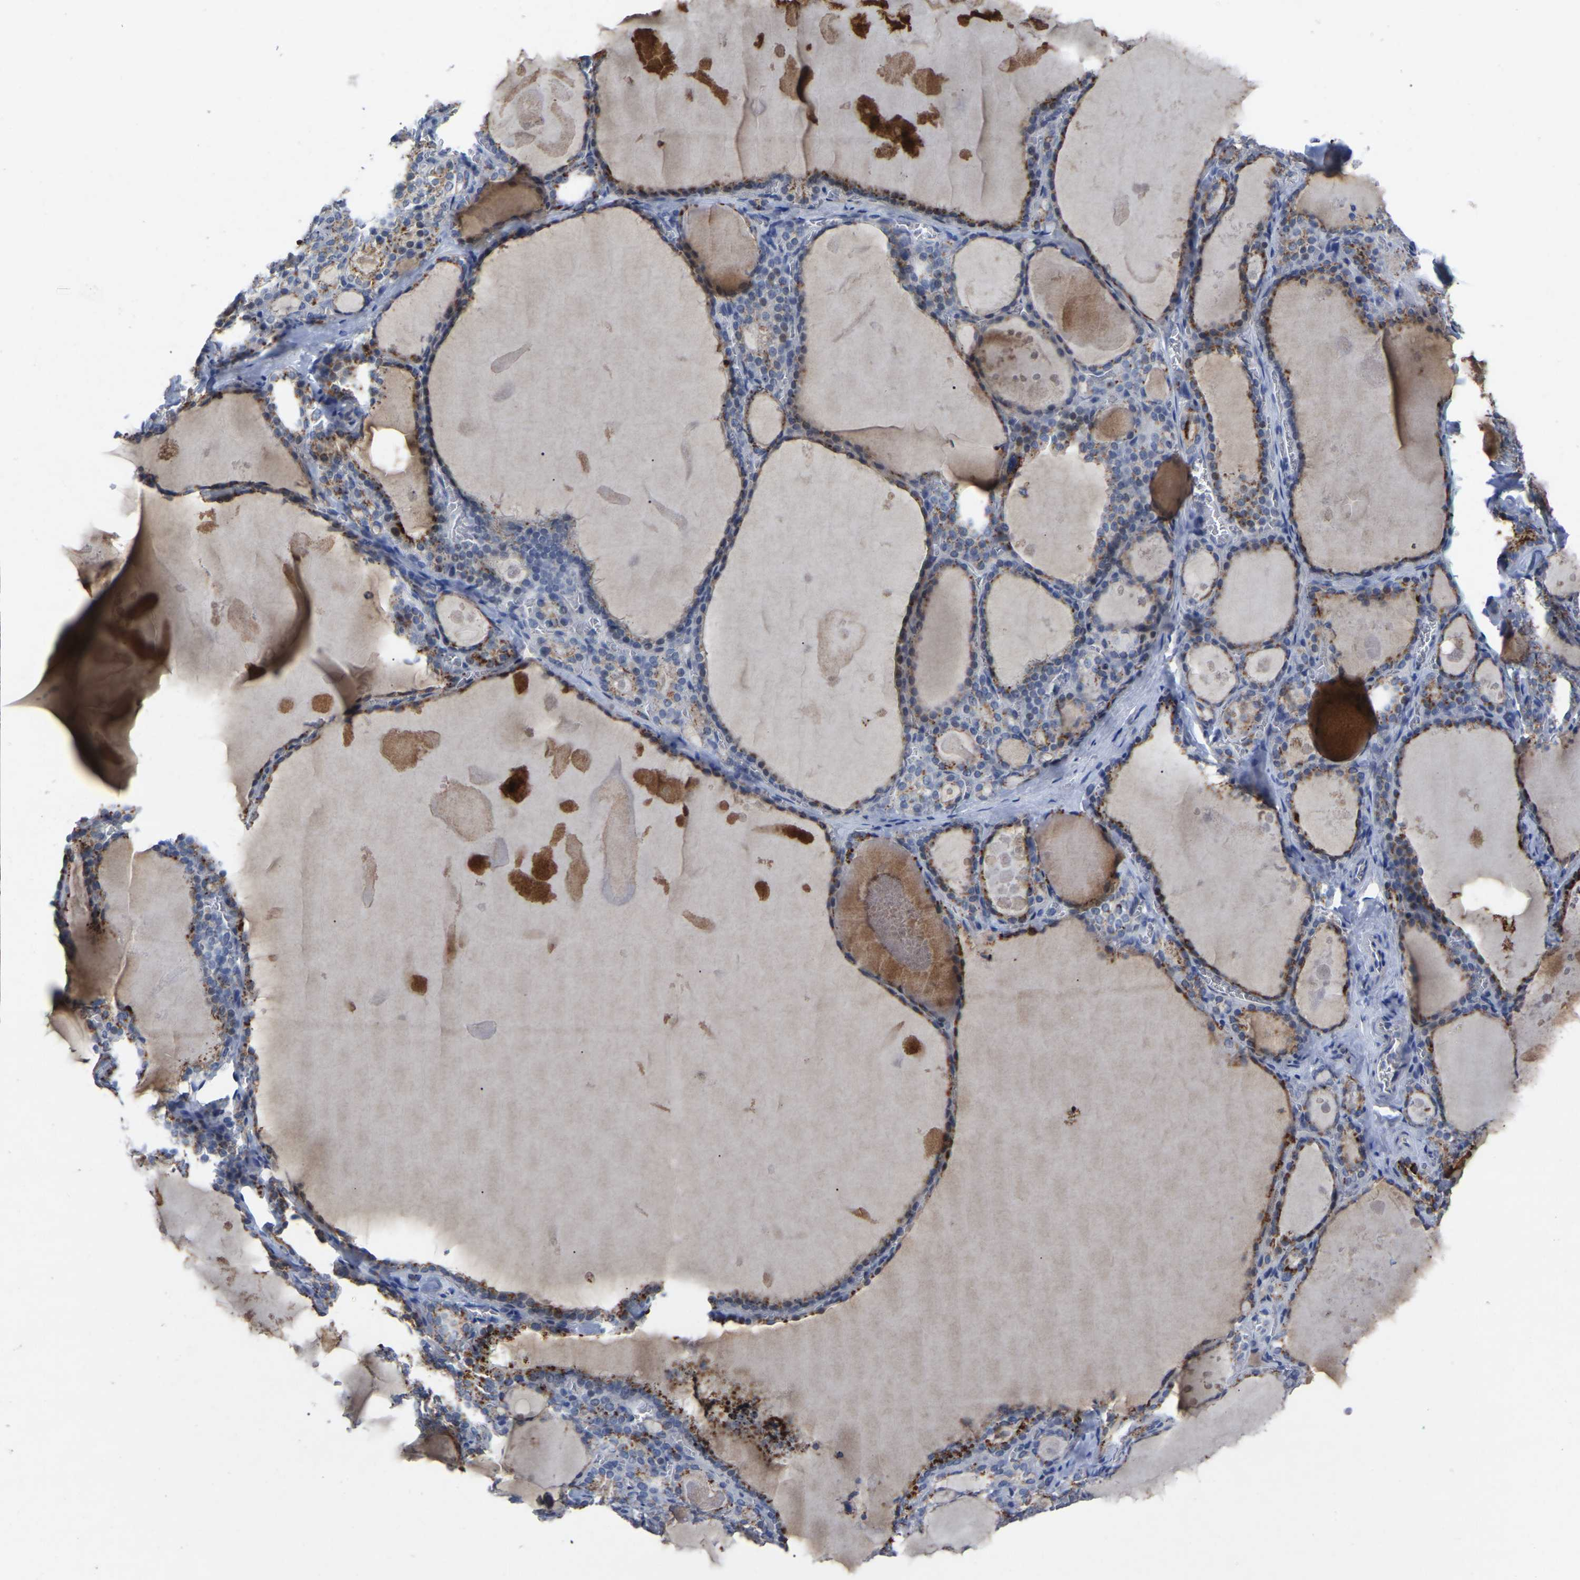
{"staining": {"intensity": "moderate", "quantity": "25%-75%", "location": "cytoplasmic/membranous"}, "tissue": "thyroid gland", "cell_type": "Glandular cells", "image_type": "normal", "snomed": [{"axis": "morphology", "description": "Normal tissue, NOS"}, {"axis": "topography", "description": "Thyroid gland"}], "caption": "IHC micrograph of benign thyroid gland: human thyroid gland stained using IHC exhibits medium levels of moderate protein expression localized specifically in the cytoplasmic/membranous of glandular cells, appearing as a cytoplasmic/membranous brown color.", "gene": "SMPD2", "patient": {"sex": "male", "age": 56}}